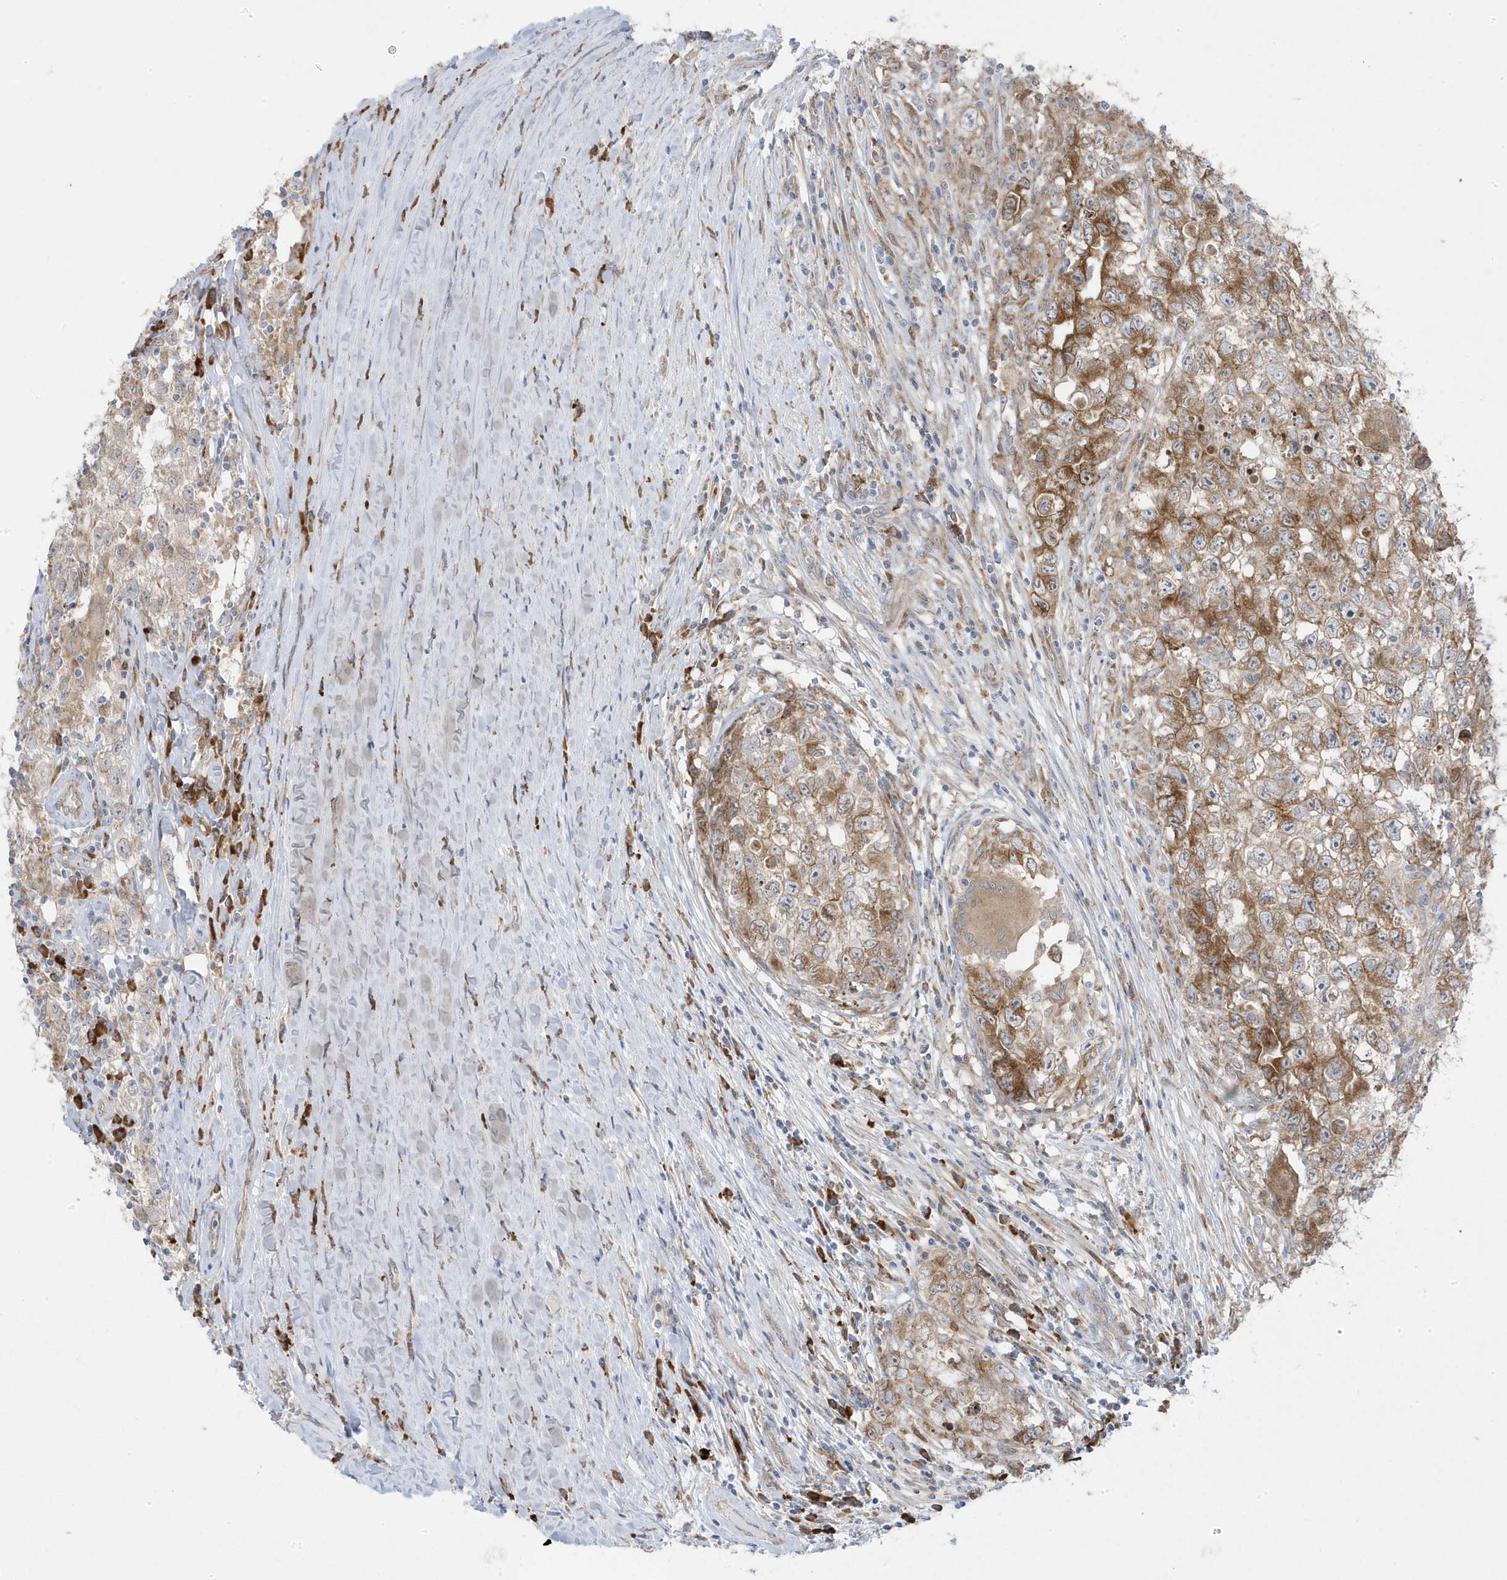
{"staining": {"intensity": "moderate", "quantity": ">75%", "location": "cytoplasmic/membranous"}, "tissue": "testis cancer", "cell_type": "Tumor cells", "image_type": "cancer", "snomed": [{"axis": "morphology", "description": "Seminoma, NOS"}, {"axis": "morphology", "description": "Carcinoma, Embryonal, NOS"}, {"axis": "topography", "description": "Testis"}], "caption": "Immunohistochemistry (IHC) histopathology image of neoplastic tissue: testis cancer (seminoma) stained using IHC displays medium levels of moderate protein expression localized specifically in the cytoplasmic/membranous of tumor cells, appearing as a cytoplasmic/membranous brown color.", "gene": "ZNF654", "patient": {"sex": "male", "age": 43}}